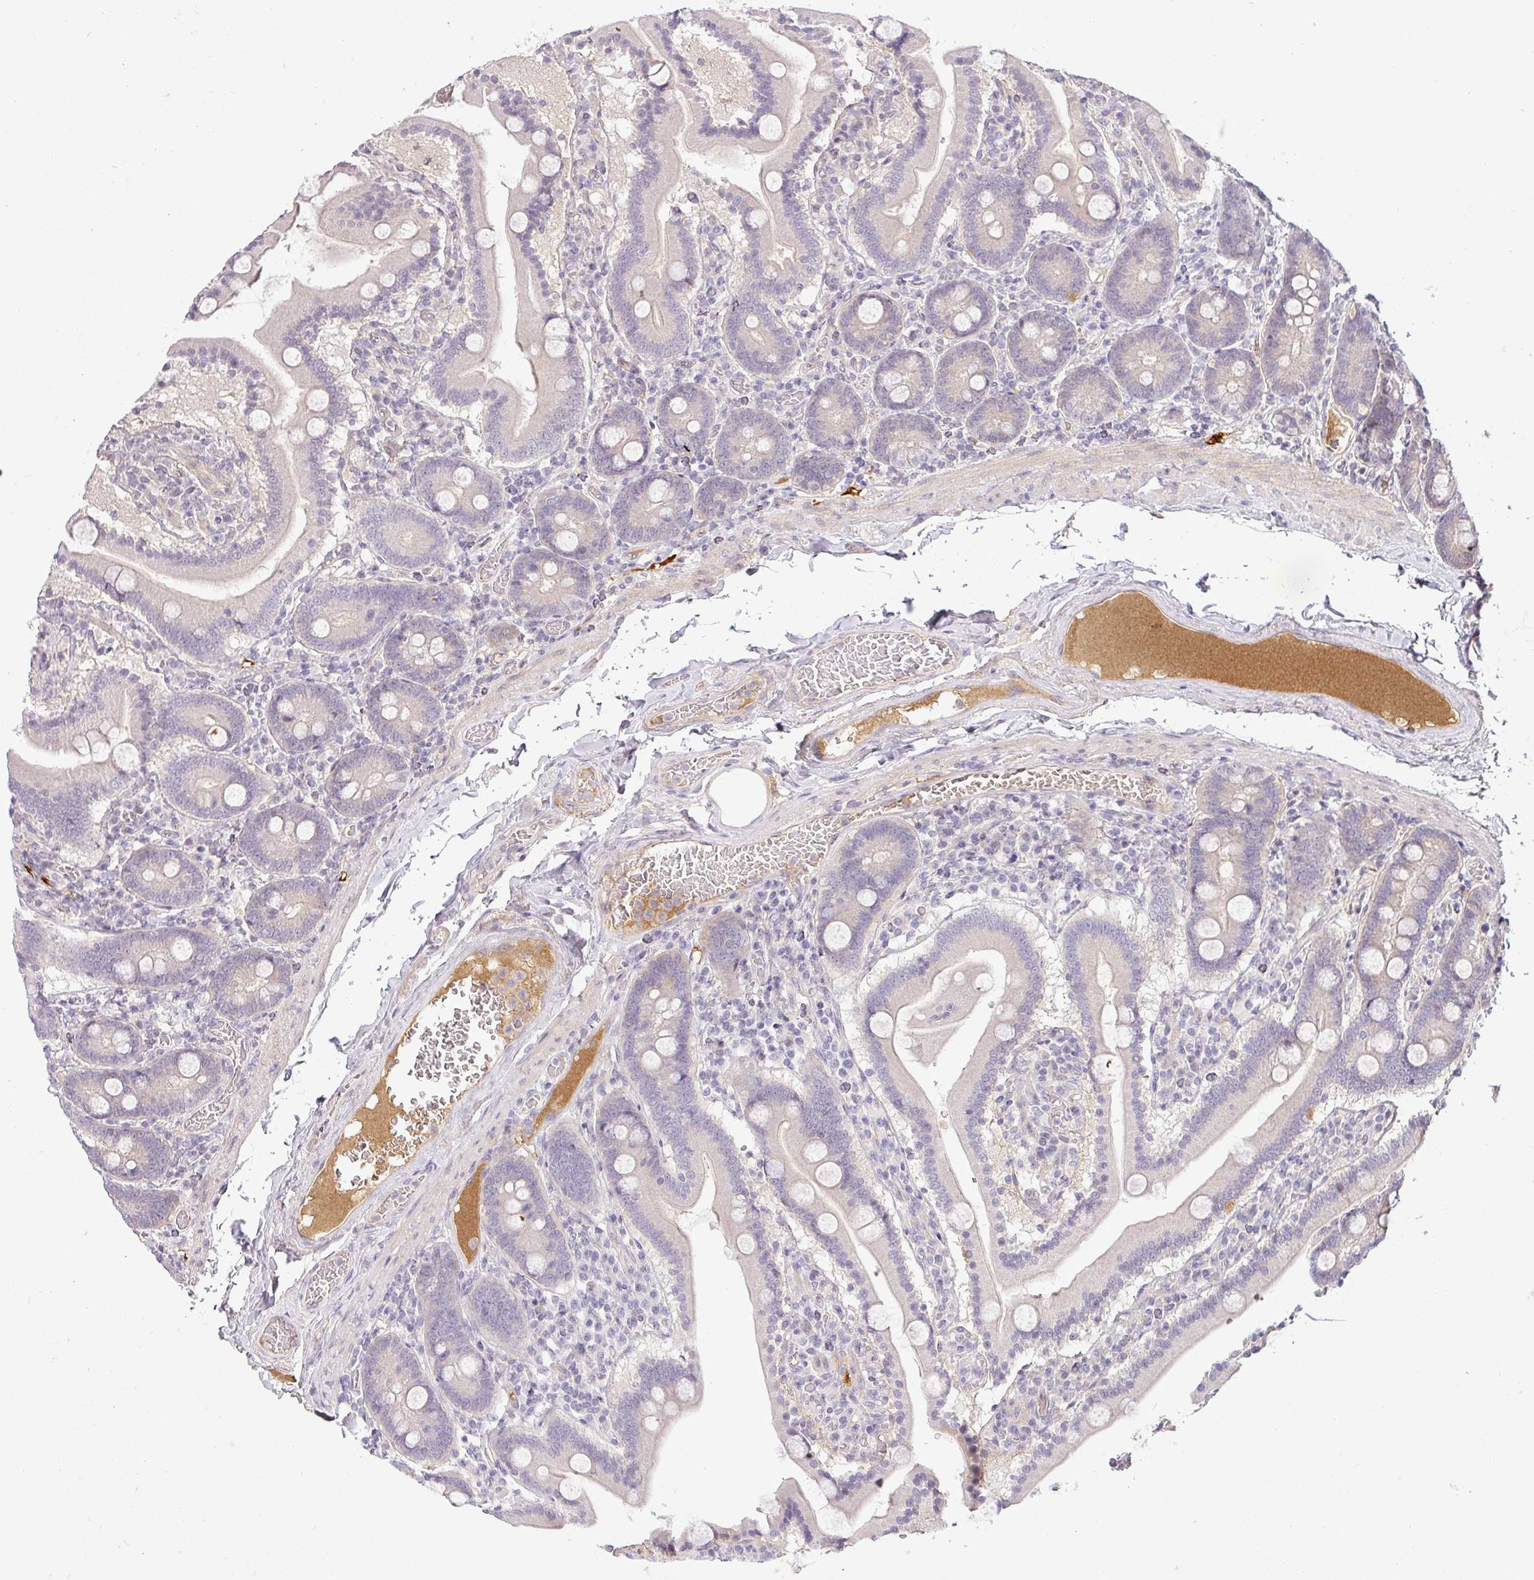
{"staining": {"intensity": "negative", "quantity": "none", "location": "none"}, "tissue": "duodenum", "cell_type": "Glandular cells", "image_type": "normal", "snomed": [{"axis": "morphology", "description": "Normal tissue, NOS"}, {"axis": "topography", "description": "Duodenum"}], "caption": "An IHC photomicrograph of normal duodenum is shown. There is no staining in glandular cells of duodenum. The staining is performed using DAB (3,3'-diaminobenzidine) brown chromogen with nuclei counter-stained in using hematoxylin.", "gene": "APOM", "patient": {"sex": "male", "age": 55}}